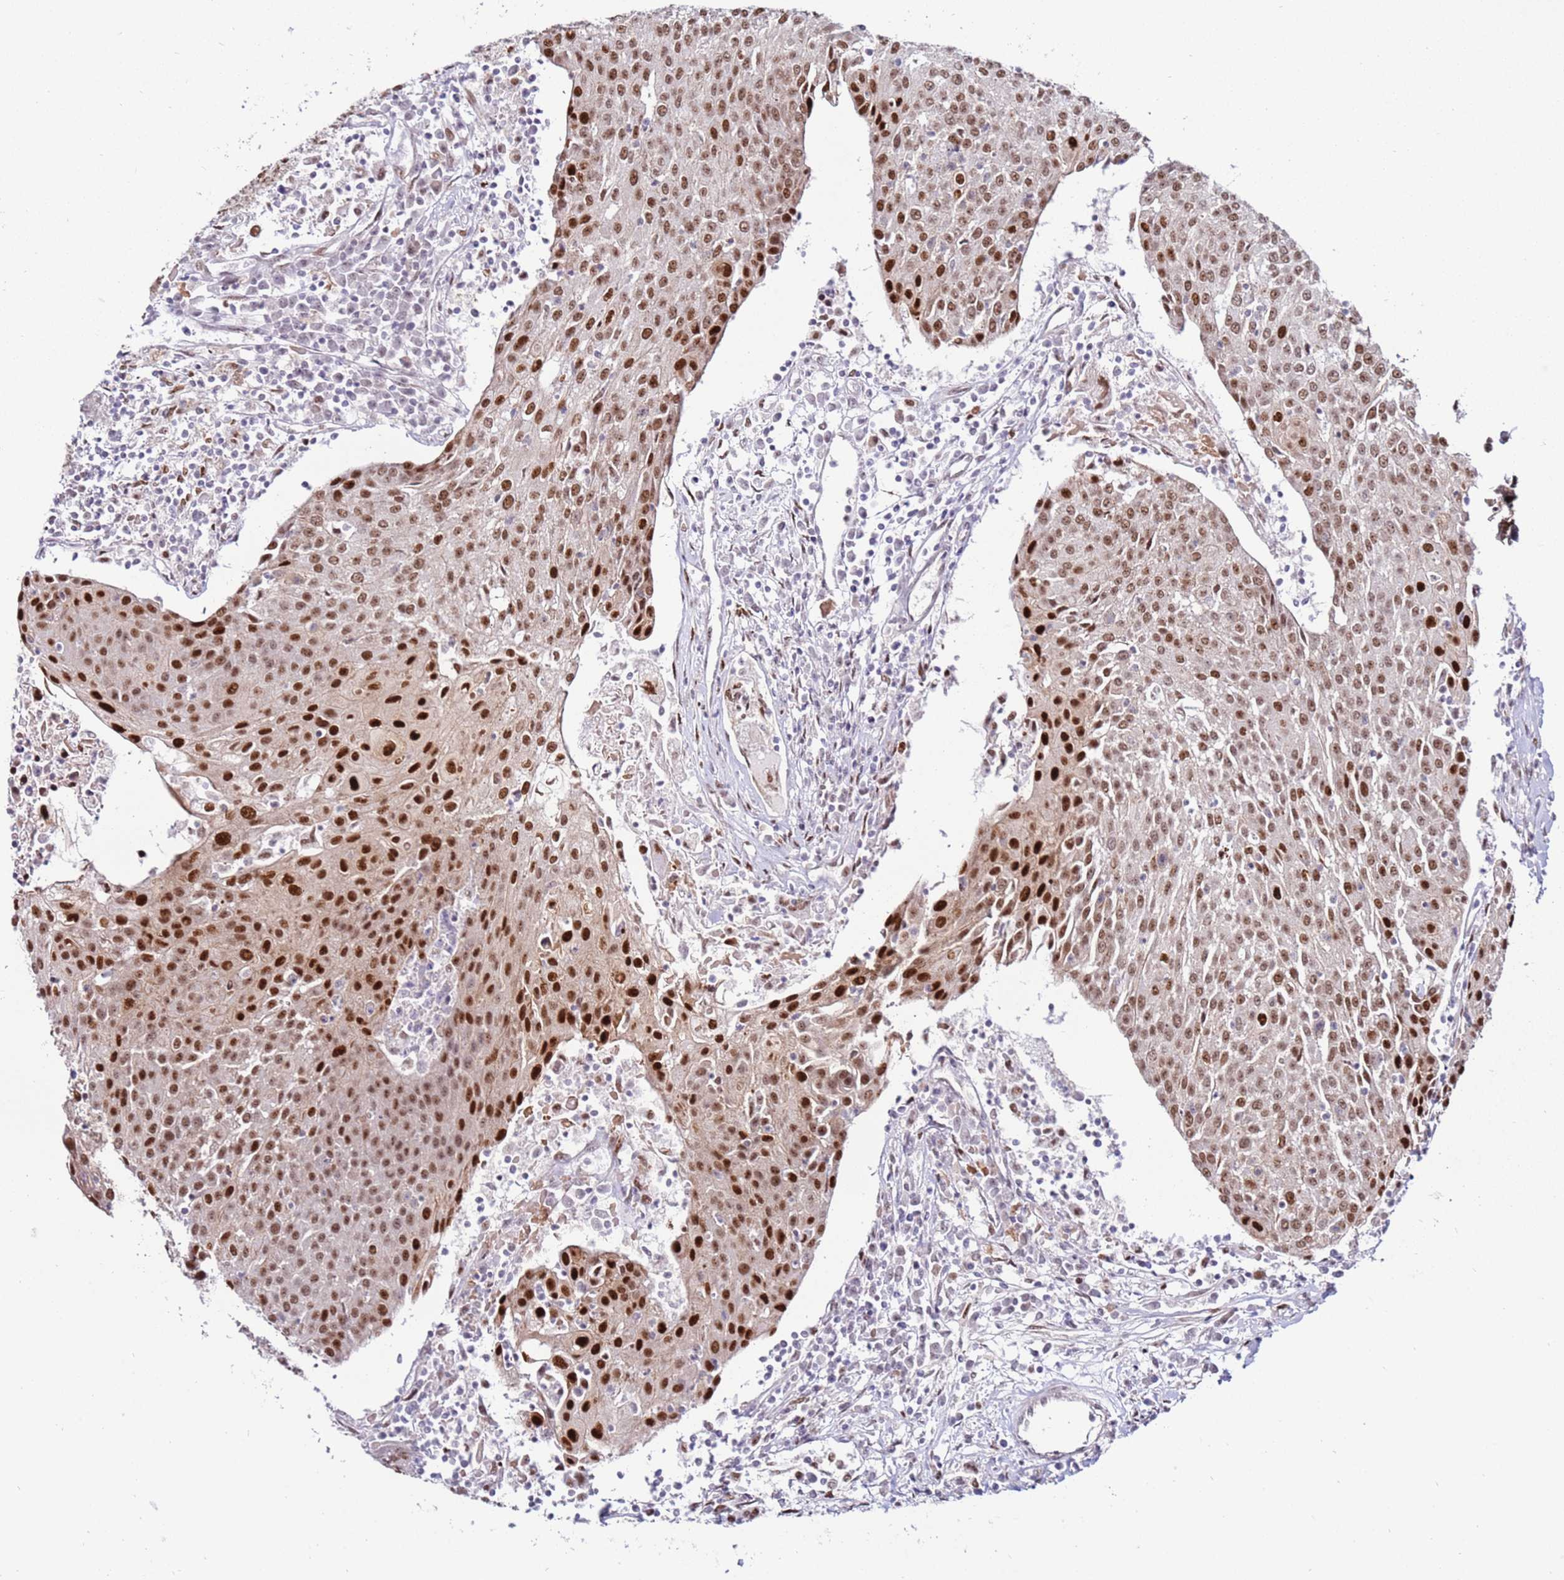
{"staining": {"intensity": "moderate", "quantity": ">75%", "location": "nuclear"}, "tissue": "urothelial cancer", "cell_type": "Tumor cells", "image_type": "cancer", "snomed": [{"axis": "morphology", "description": "Urothelial carcinoma, High grade"}, {"axis": "topography", "description": "Urinary bladder"}], "caption": "An image of urothelial carcinoma (high-grade) stained for a protein exhibits moderate nuclear brown staining in tumor cells.", "gene": "KPNA4", "patient": {"sex": "female", "age": 85}}